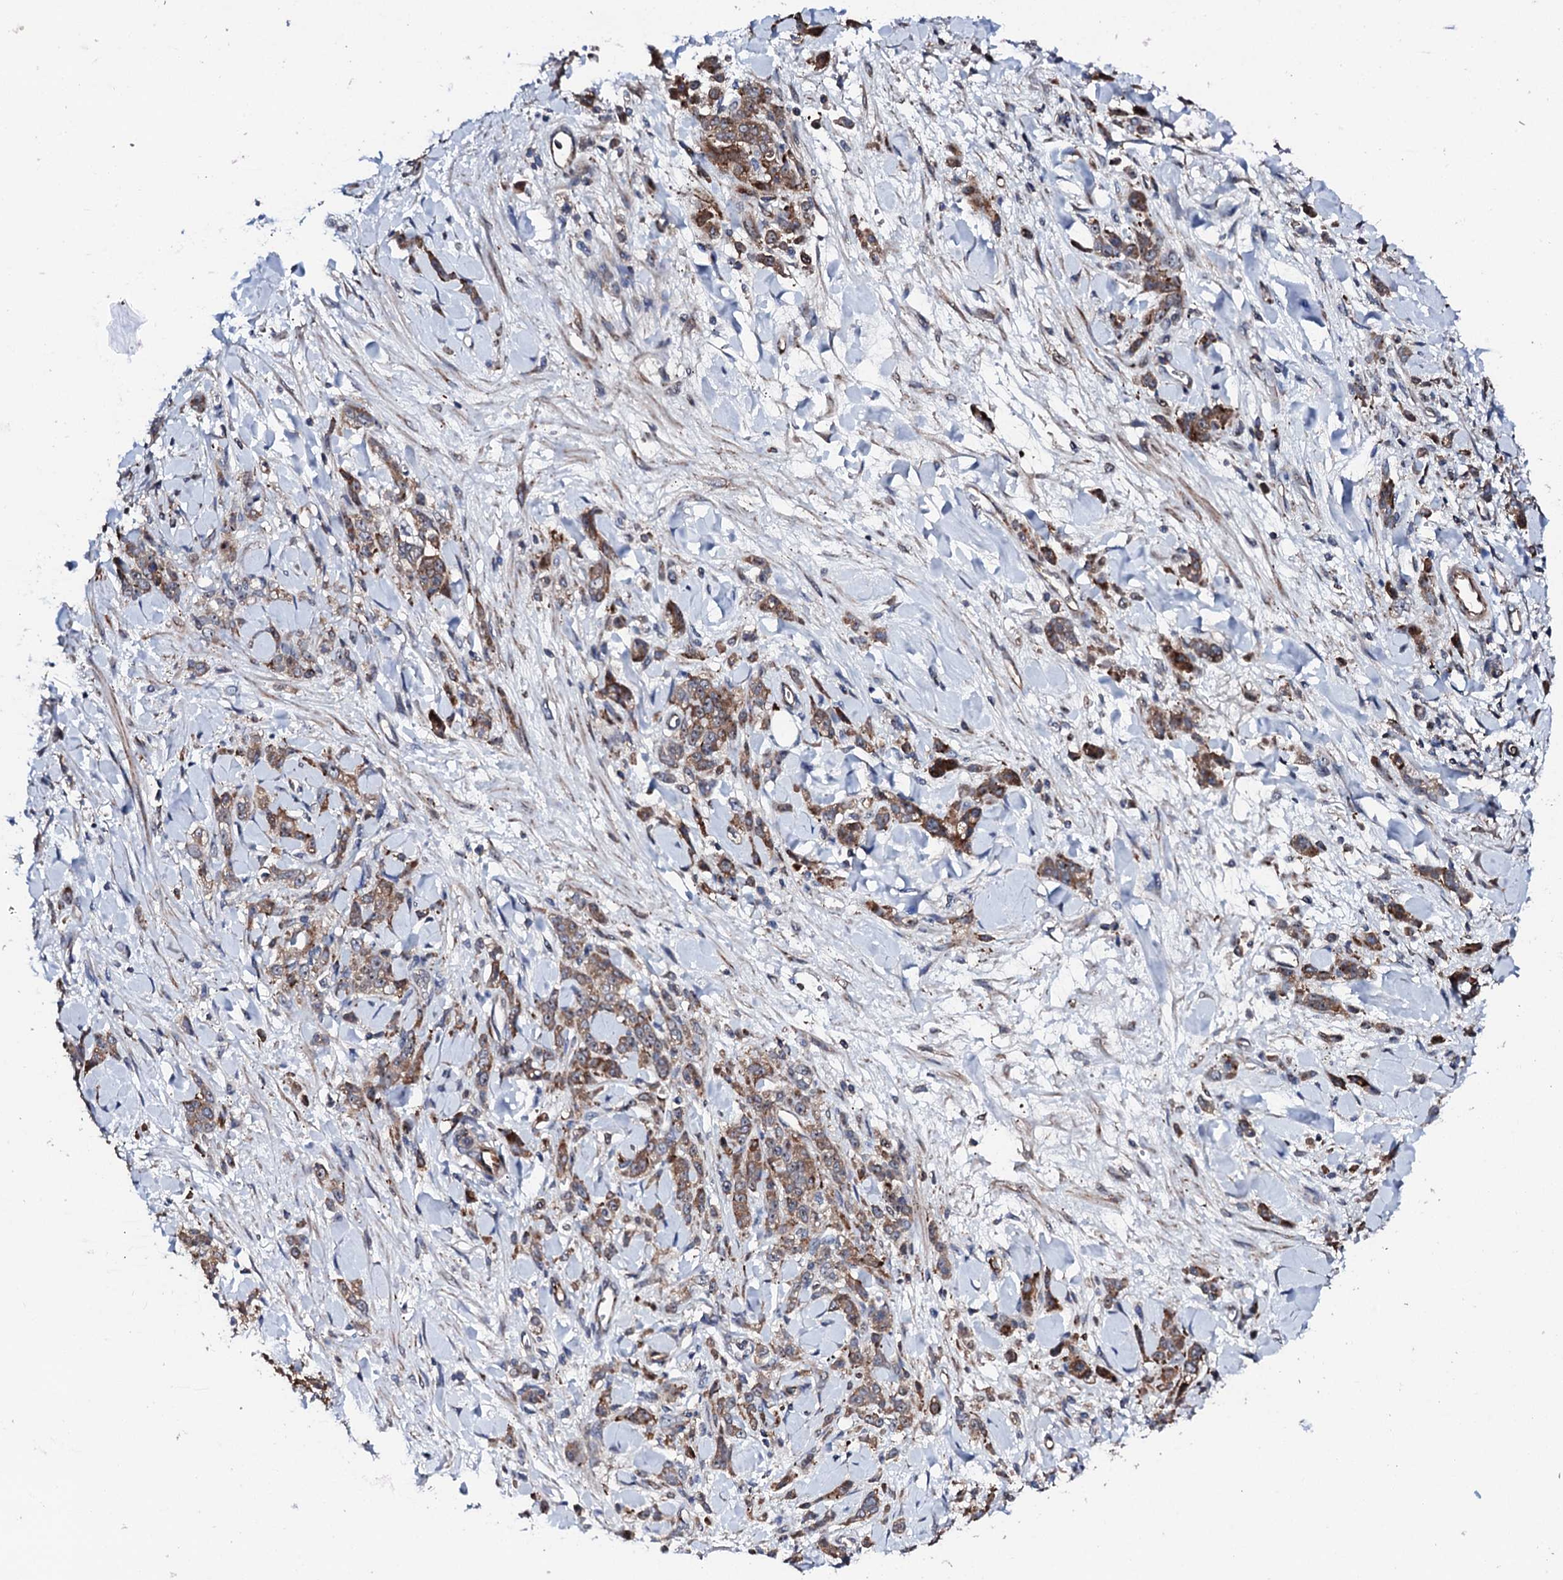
{"staining": {"intensity": "moderate", "quantity": ">75%", "location": "cytoplasmic/membranous"}, "tissue": "stomach cancer", "cell_type": "Tumor cells", "image_type": "cancer", "snomed": [{"axis": "morphology", "description": "Normal tissue, NOS"}, {"axis": "morphology", "description": "Adenocarcinoma, NOS"}, {"axis": "topography", "description": "Stomach"}], "caption": "This is an image of immunohistochemistry staining of adenocarcinoma (stomach), which shows moderate expression in the cytoplasmic/membranous of tumor cells.", "gene": "GTPBP4", "patient": {"sex": "male", "age": 82}}